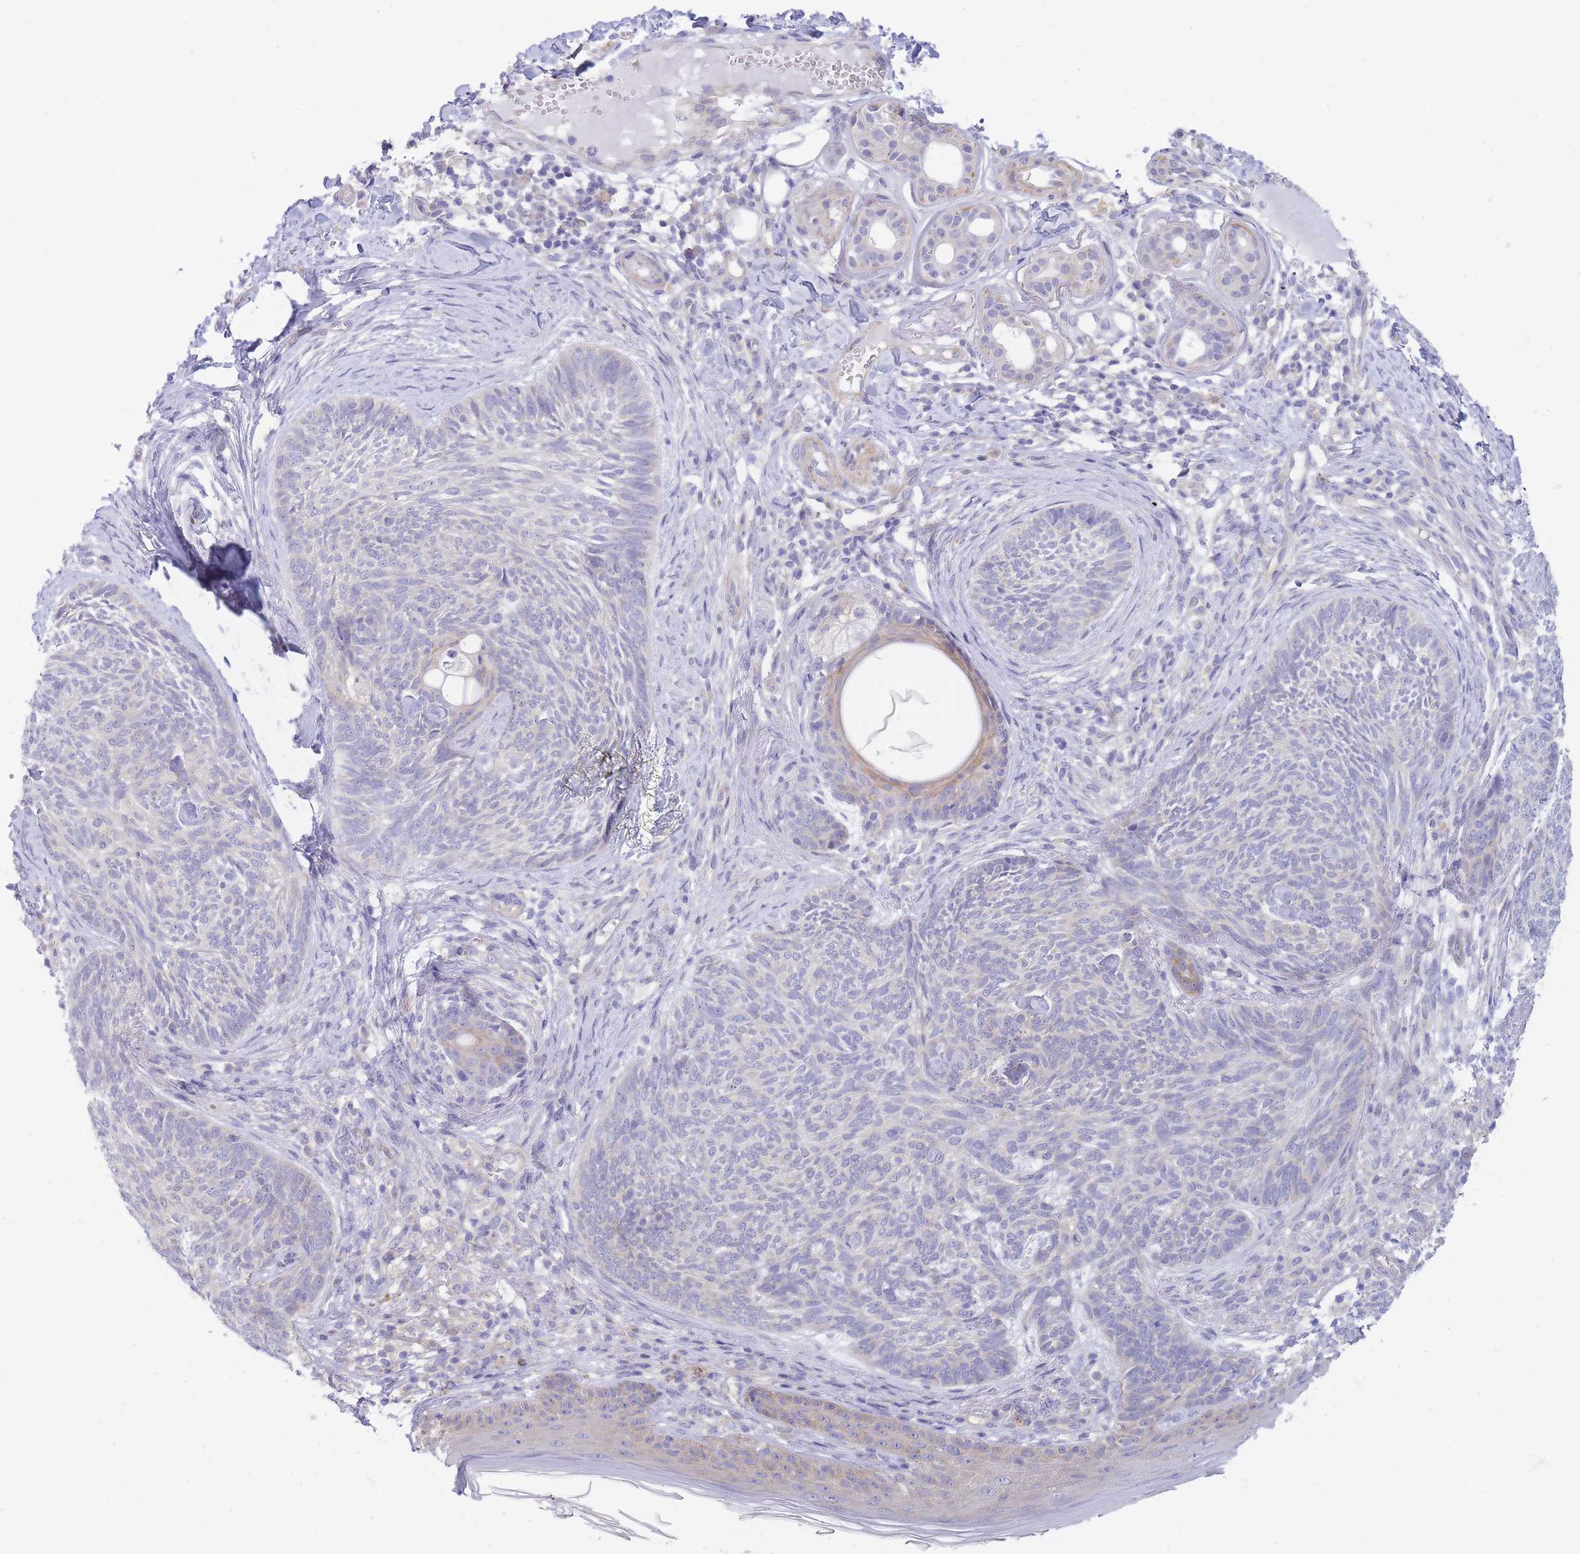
{"staining": {"intensity": "negative", "quantity": "none", "location": "none"}, "tissue": "skin cancer", "cell_type": "Tumor cells", "image_type": "cancer", "snomed": [{"axis": "morphology", "description": "Basal cell carcinoma"}, {"axis": "topography", "description": "Skin"}], "caption": "High power microscopy image of an immunohistochemistry (IHC) micrograph of skin cancer, revealing no significant positivity in tumor cells.", "gene": "SUGT1", "patient": {"sex": "male", "age": 73}}